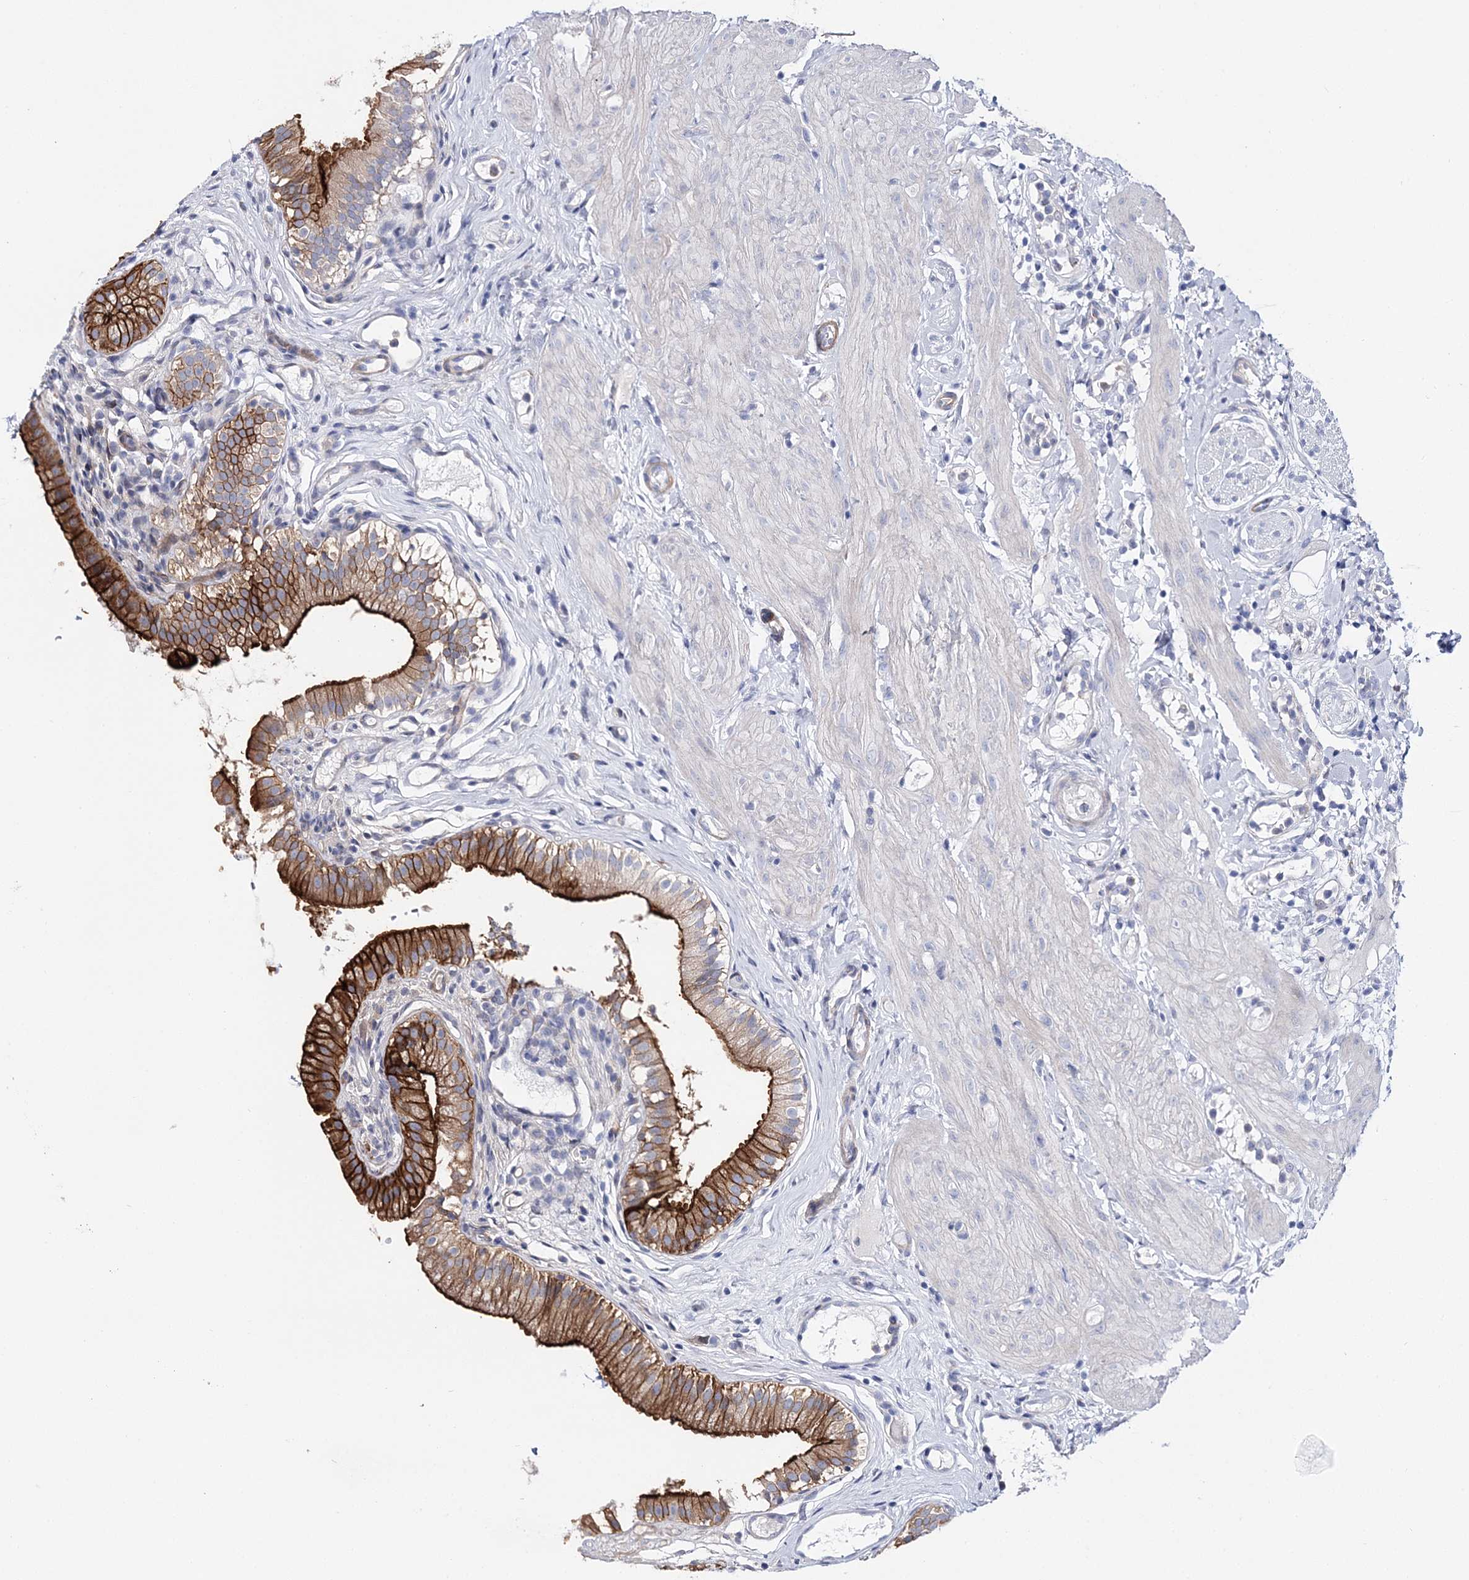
{"staining": {"intensity": "strong", "quantity": ">75%", "location": "cytoplasmic/membranous"}, "tissue": "gallbladder", "cell_type": "Glandular cells", "image_type": "normal", "snomed": [{"axis": "morphology", "description": "Normal tissue, NOS"}, {"axis": "topography", "description": "Gallbladder"}], "caption": "High-power microscopy captured an IHC photomicrograph of normal gallbladder, revealing strong cytoplasmic/membranous positivity in approximately >75% of glandular cells.", "gene": "ANO1", "patient": {"sex": "female", "age": 26}}